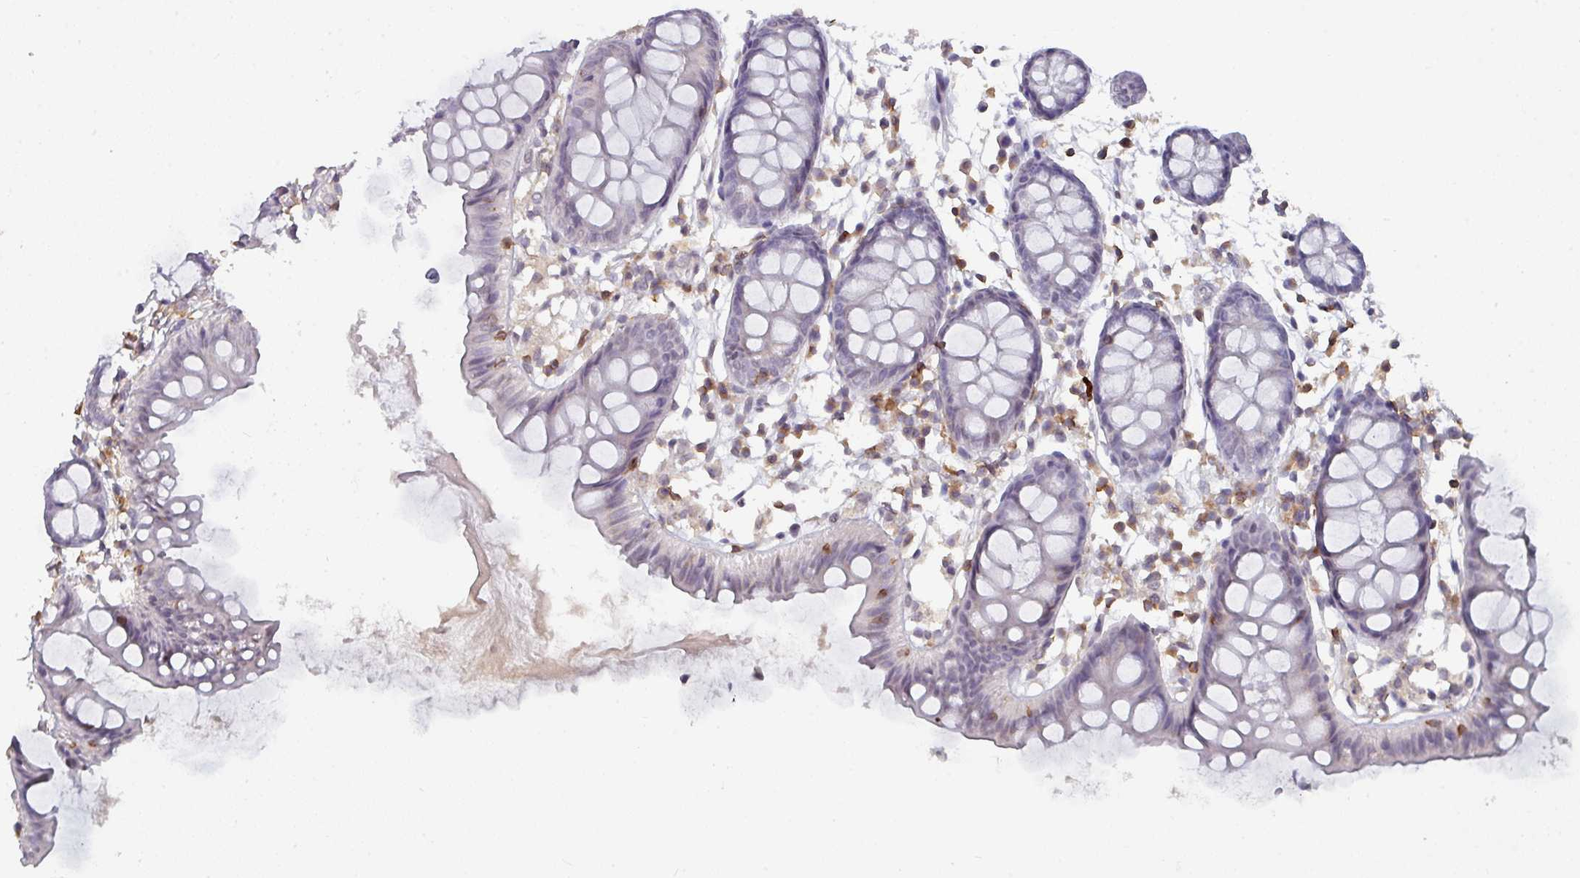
{"staining": {"intensity": "negative", "quantity": "none", "location": "none"}, "tissue": "colon", "cell_type": "Endothelial cells", "image_type": "normal", "snomed": [{"axis": "morphology", "description": "Normal tissue, NOS"}, {"axis": "topography", "description": "Colon"}], "caption": "Colon stained for a protein using immunohistochemistry shows no staining endothelial cells.", "gene": "RASAL3", "patient": {"sex": "female", "age": 84}}